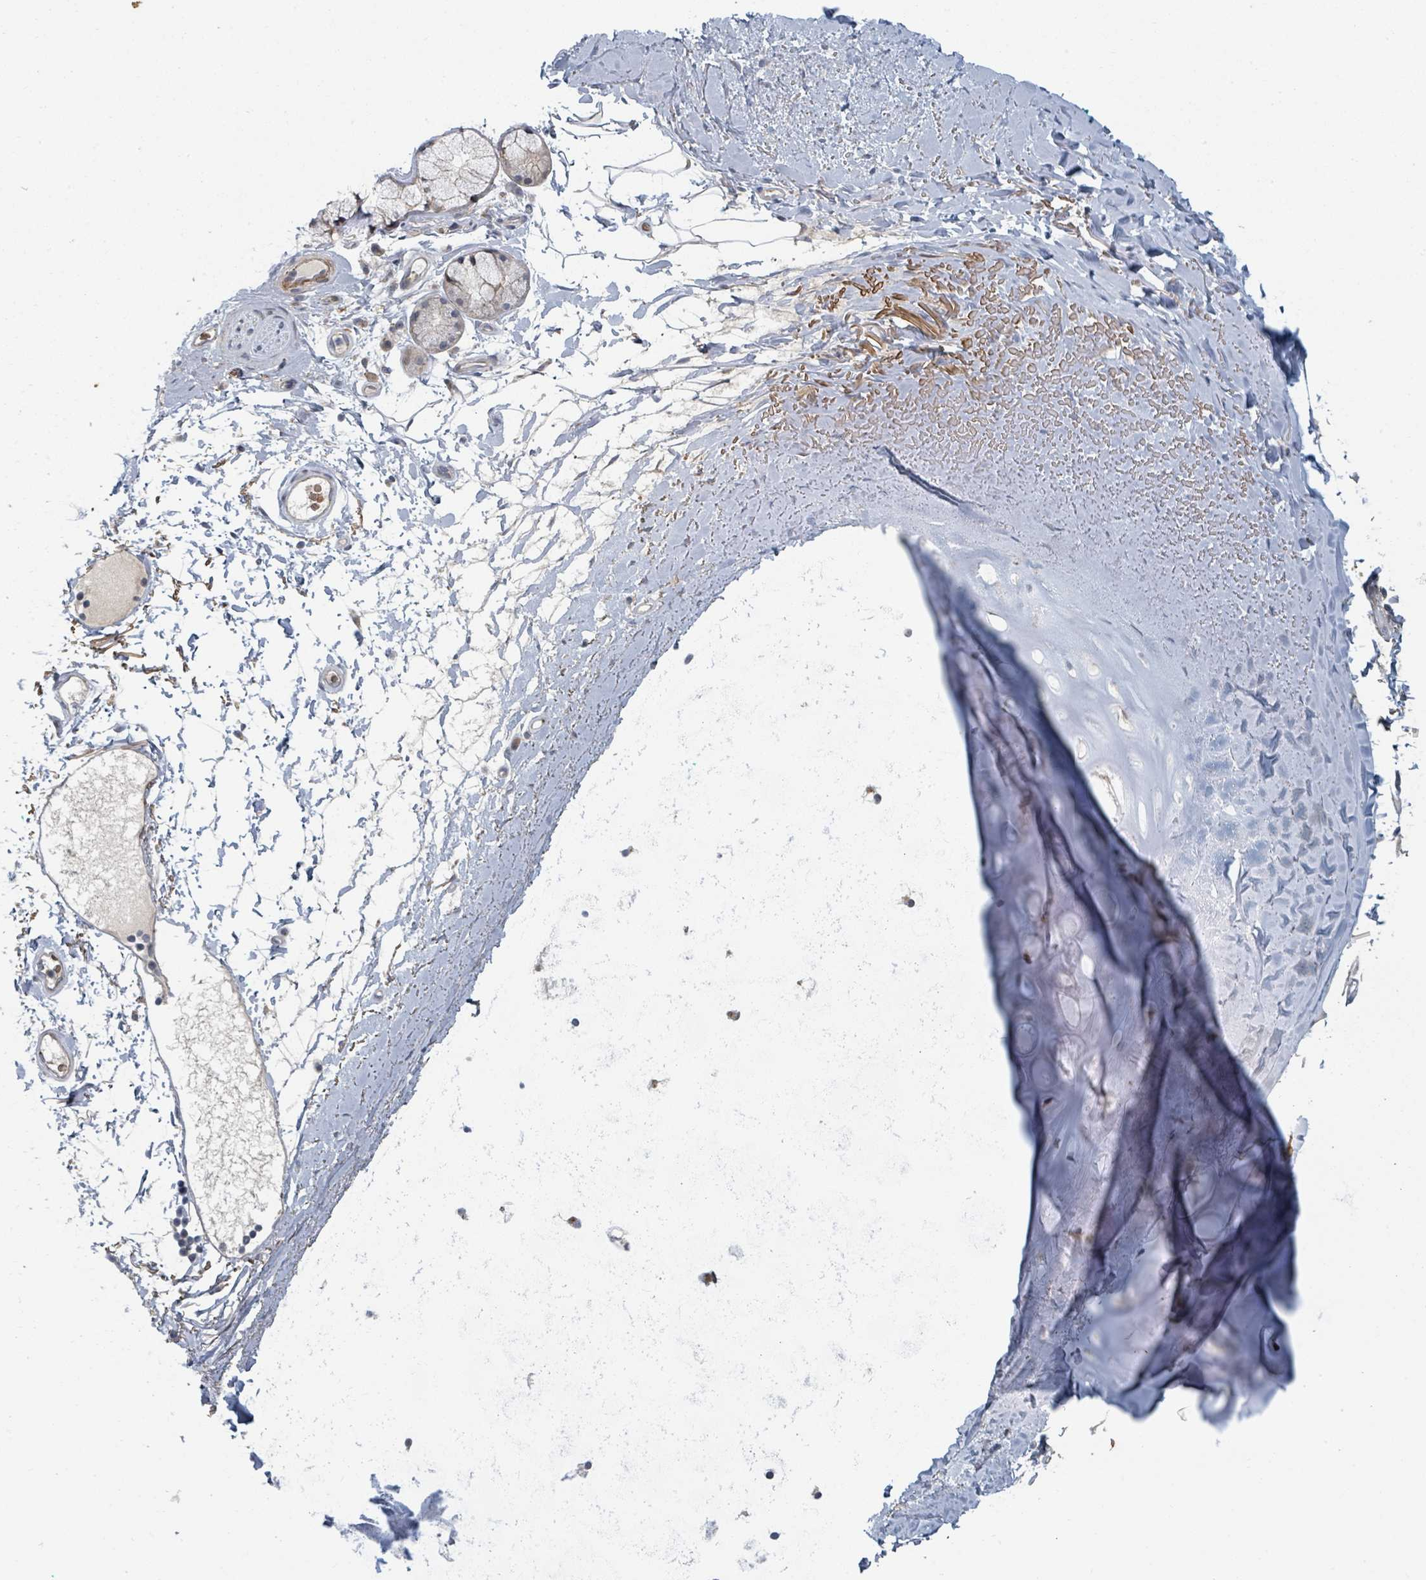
{"staining": {"intensity": "moderate", "quantity": ">75%", "location": "cytoplasmic/membranous"}, "tissue": "adipose tissue", "cell_type": "Adipocytes", "image_type": "normal", "snomed": [{"axis": "morphology", "description": "Normal tissue, NOS"}, {"axis": "topography", "description": "Cartilage tissue"}, {"axis": "topography", "description": "Bronchus"}], "caption": "The photomicrograph reveals a brown stain indicating the presence of a protein in the cytoplasmic/membranous of adipocytes in adipose tissue. The protein of interest is shown in brown color, while the nuclei are stained blue.", "gene": "TRPC4AP", "patient": {"sex": "female", "age": 72}}